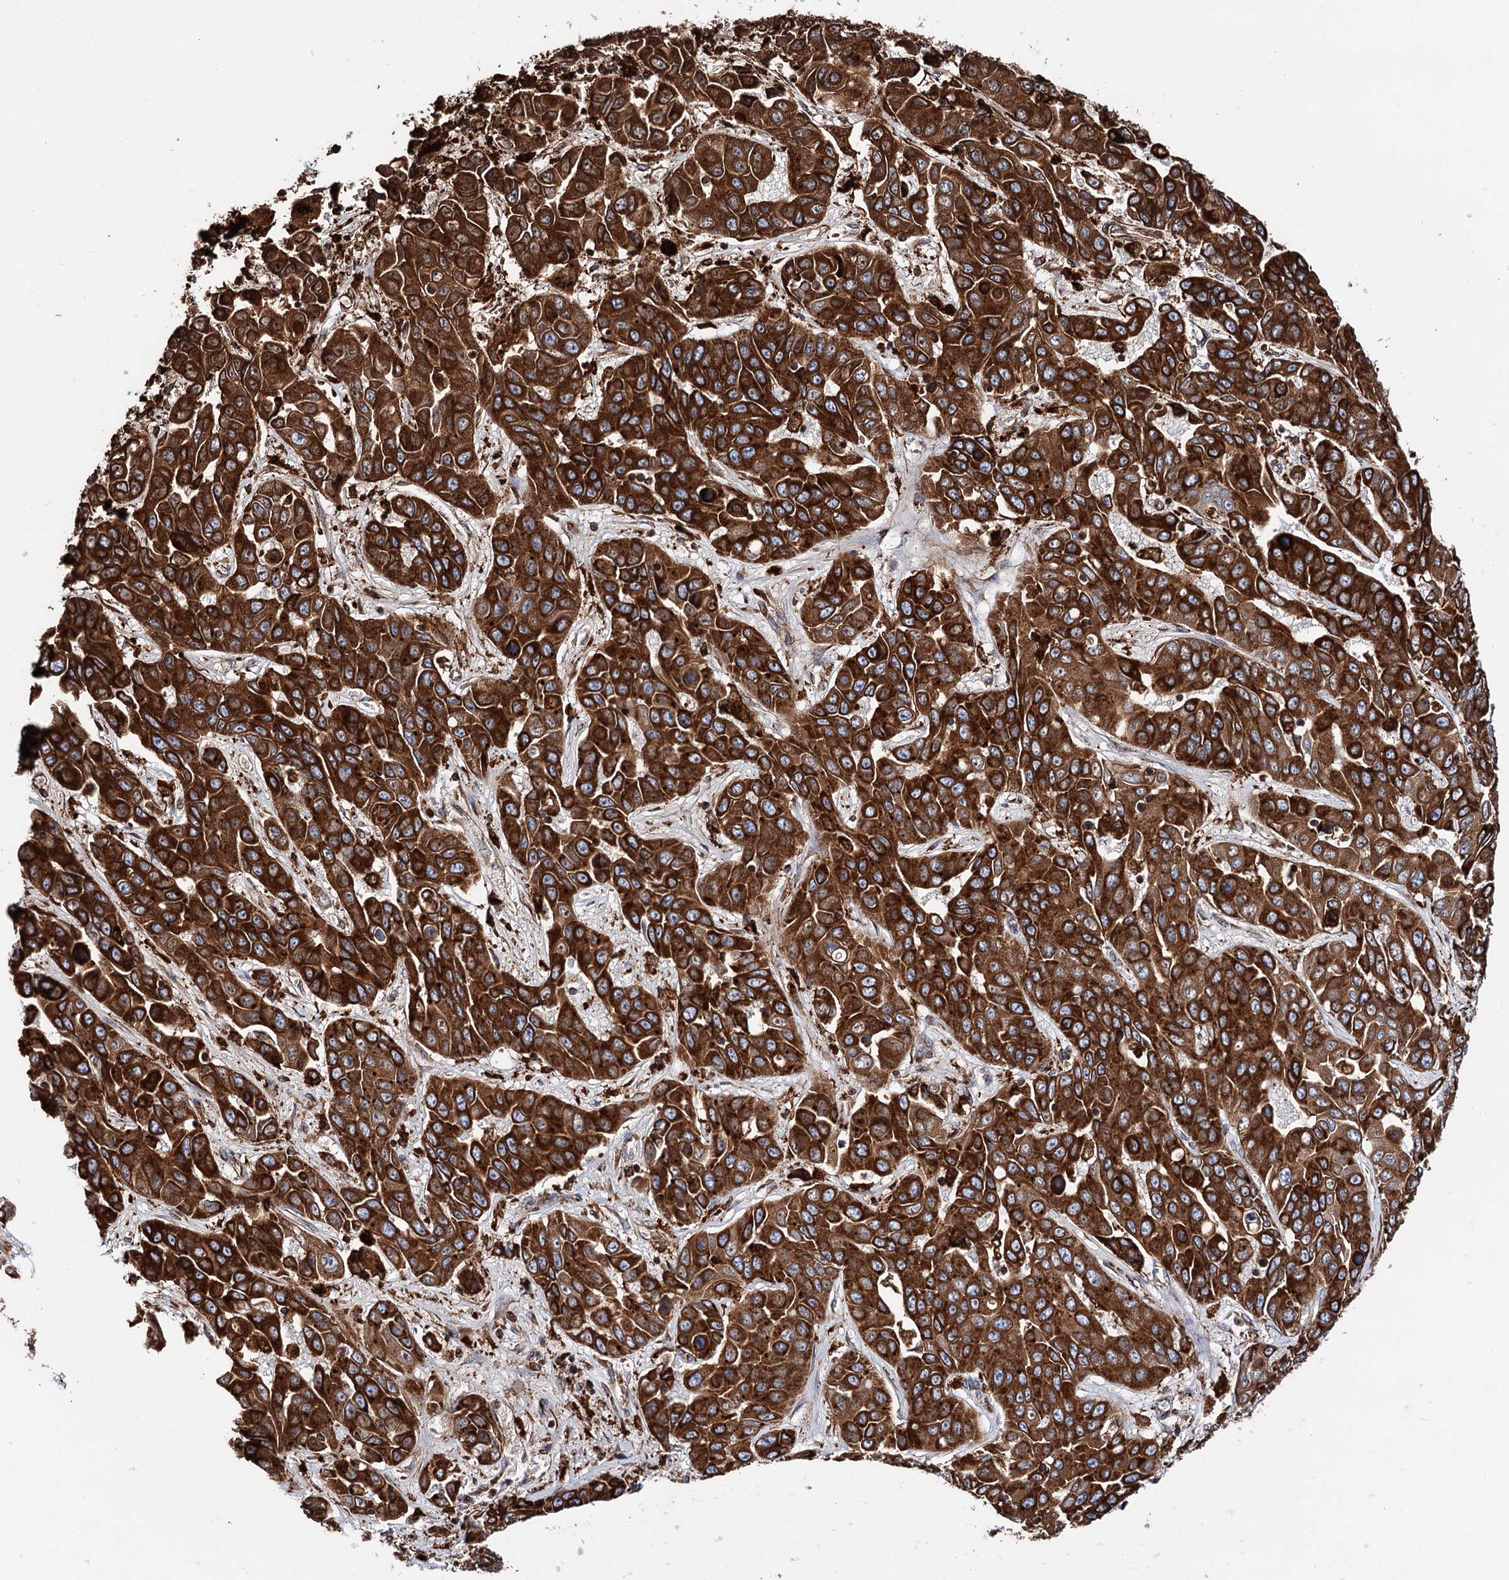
{"staining": {"intensity": "strong", "quantity": ">75%", "location": "cytoplasmic/membranous"}, "tissue": "liver cancer", "cell_type": "Tumor cells", "image_type": "cancer", "snomed": [{"axis": "morphology", "description": "Cholangiocarcinoma"}, {"axis": "topography", "description": "Liver"}], "caption": "Tumor cells display high levels of strong cytoplasmic/membranous positivity in about >75% of cells in human cholangiocarcinoma (liver).", "gene": "ERP29", "patient": {"sex": "female", "age": 52}}